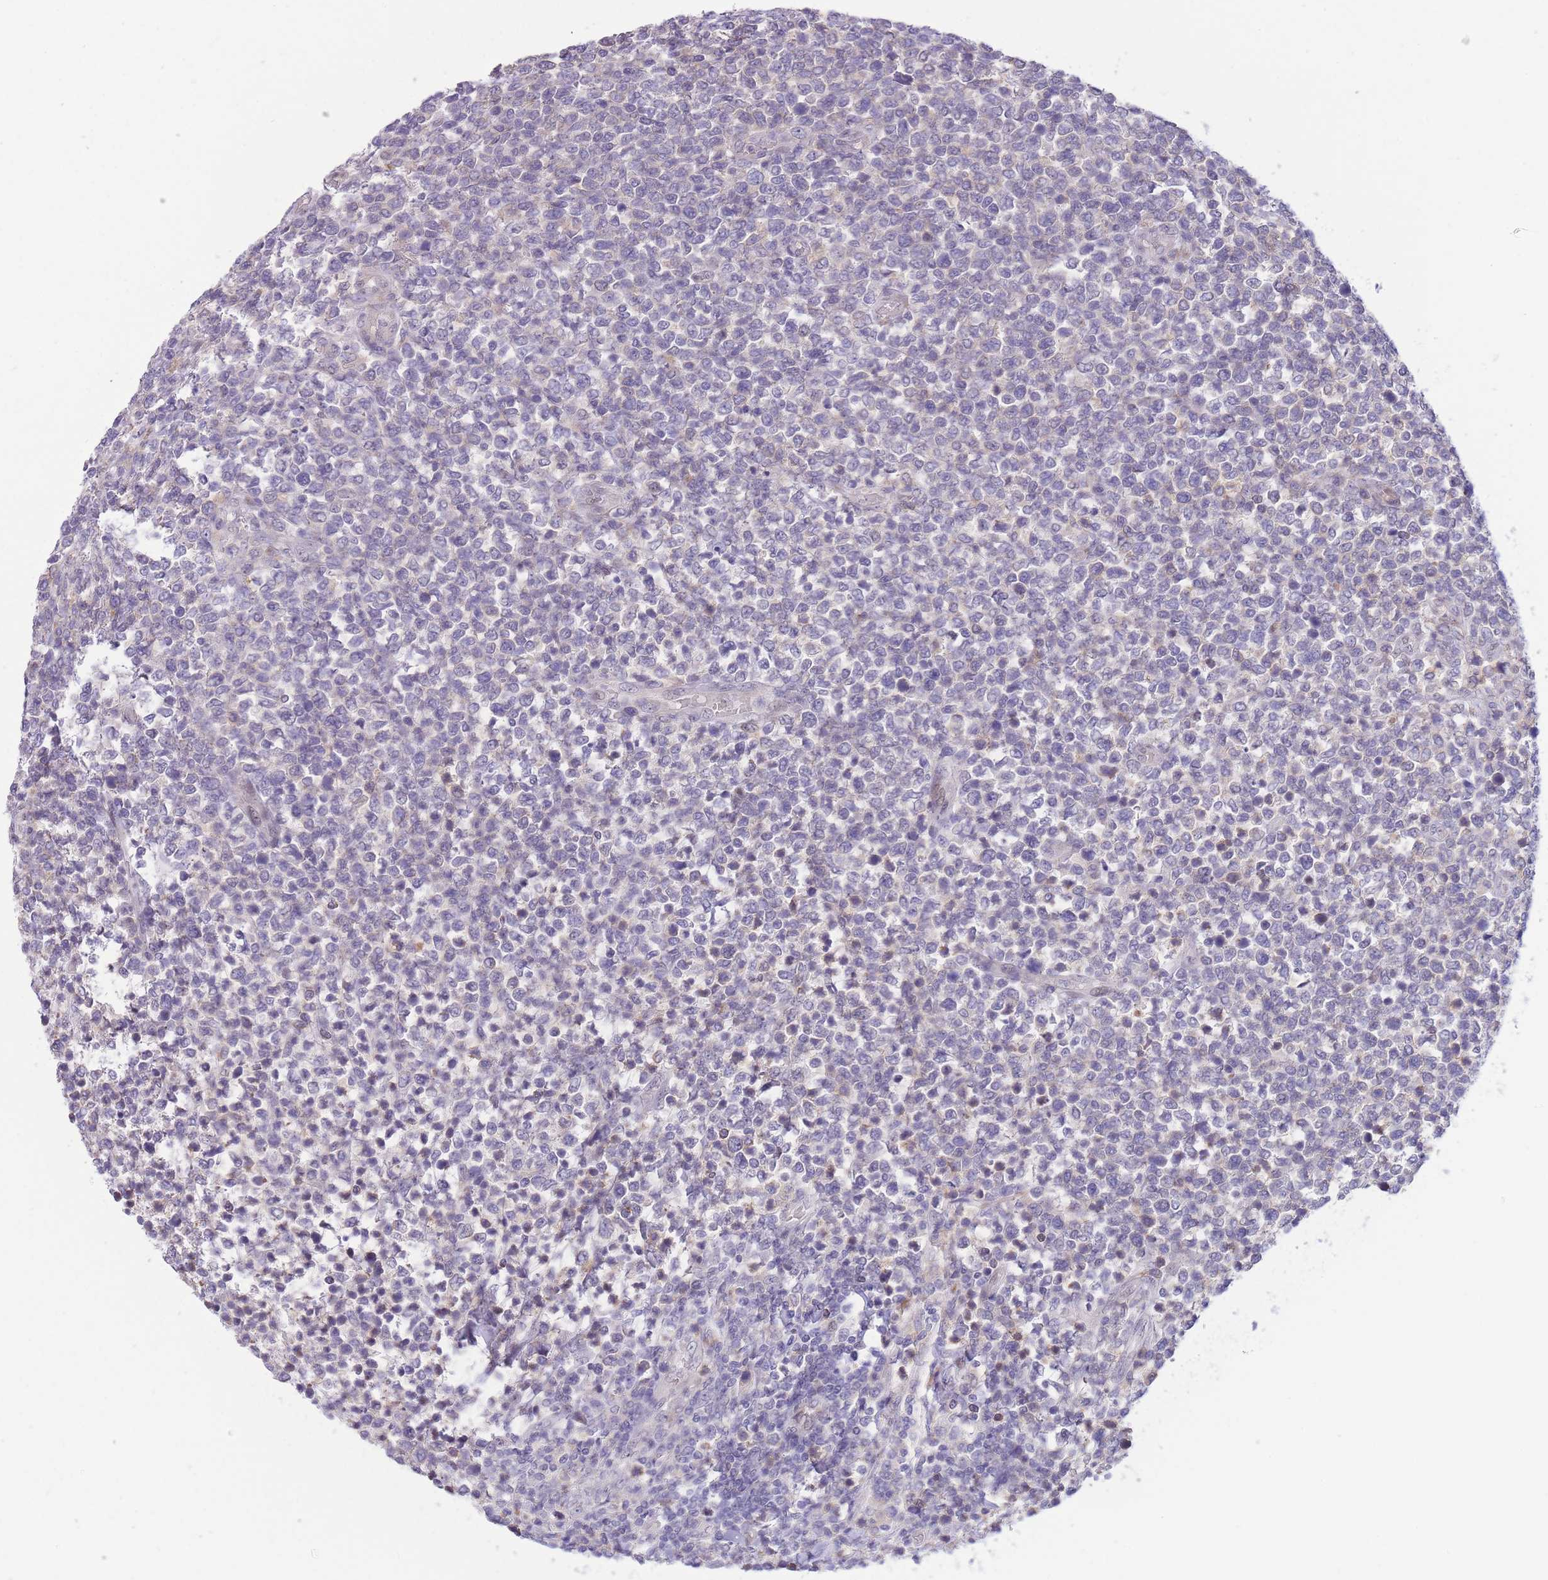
{"staining": {"intensity": "negative", "quantity": "none", "location": "none"}, "tissue": "lymphoma", "cell_type": "Tumor cells", "image_type": "cancer", "snomed": [{"axis": "morphology", "description": "Malignant lymphoma, non-Hodgkin's type, High grade"}, {"axis": "topography", "description": "Soft tissue"}], "caption": "An image of lymphoma stained for a protein reveals no brown staining in tumor cells. (Immunohistochemistry (ihc), brightfield microscopy, high magnification).", "gene": "C9orf152", "patient": {"sex": "female", "age": 56}}